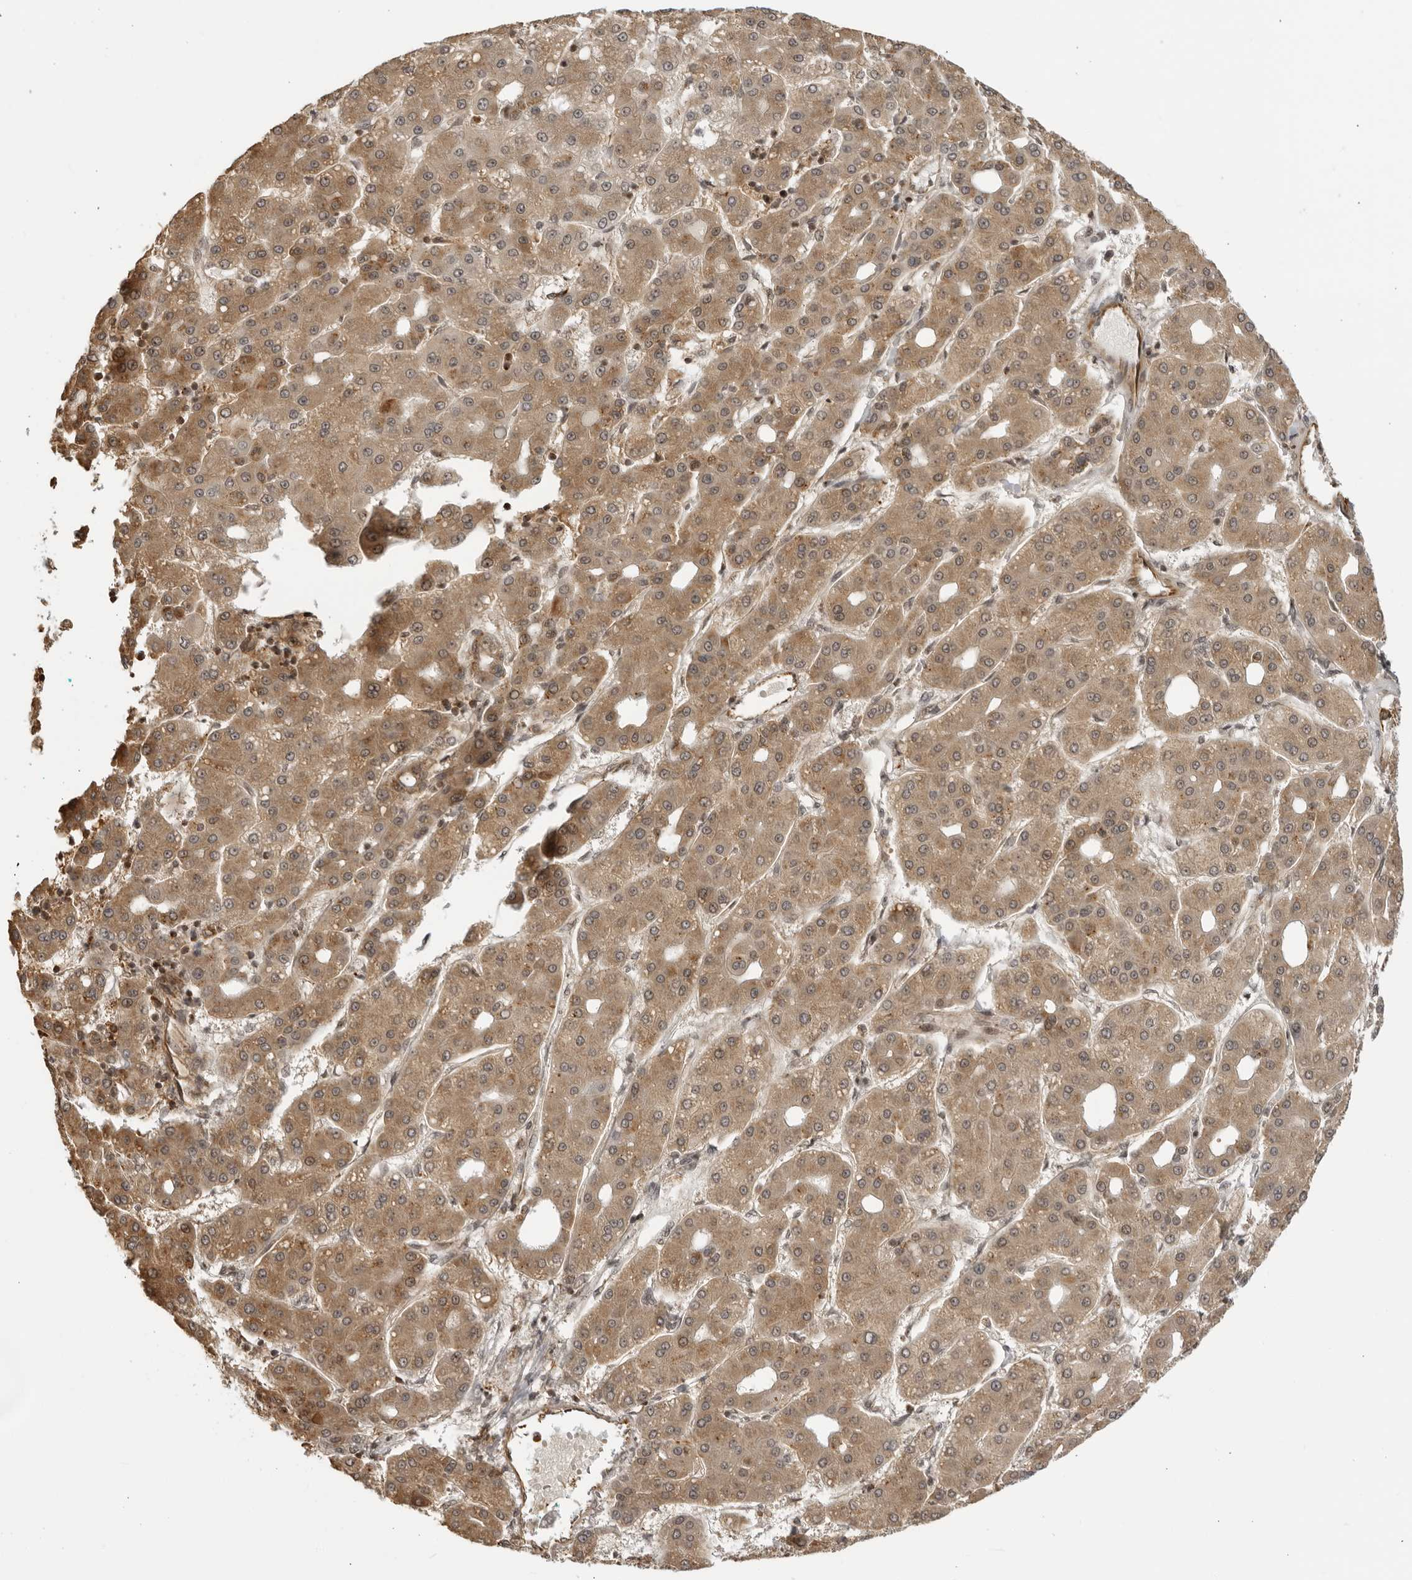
{"staining": {"intensity": "moderate", "quantity": ">75%", "location": "cytoplasmic/membranous"}, "tissue": "liver cancer", "cell_type": "Tumor cells", "image_type": "cancer", "snomed": [{"axis": "morphology", "description": "Carcinoma, Hepatocellular, NOS"}, {"axis": "topography", "description": "Liver"}], "caption": "This is an image of immunohistochemistry (IHC) staining of liver hepatocellular carcinoma, which shows moderate positivity in the cytoplasmic/membranous of tumor cells.", "gene": "TCF21", "patient": {"sex": "male", "age": 65}}